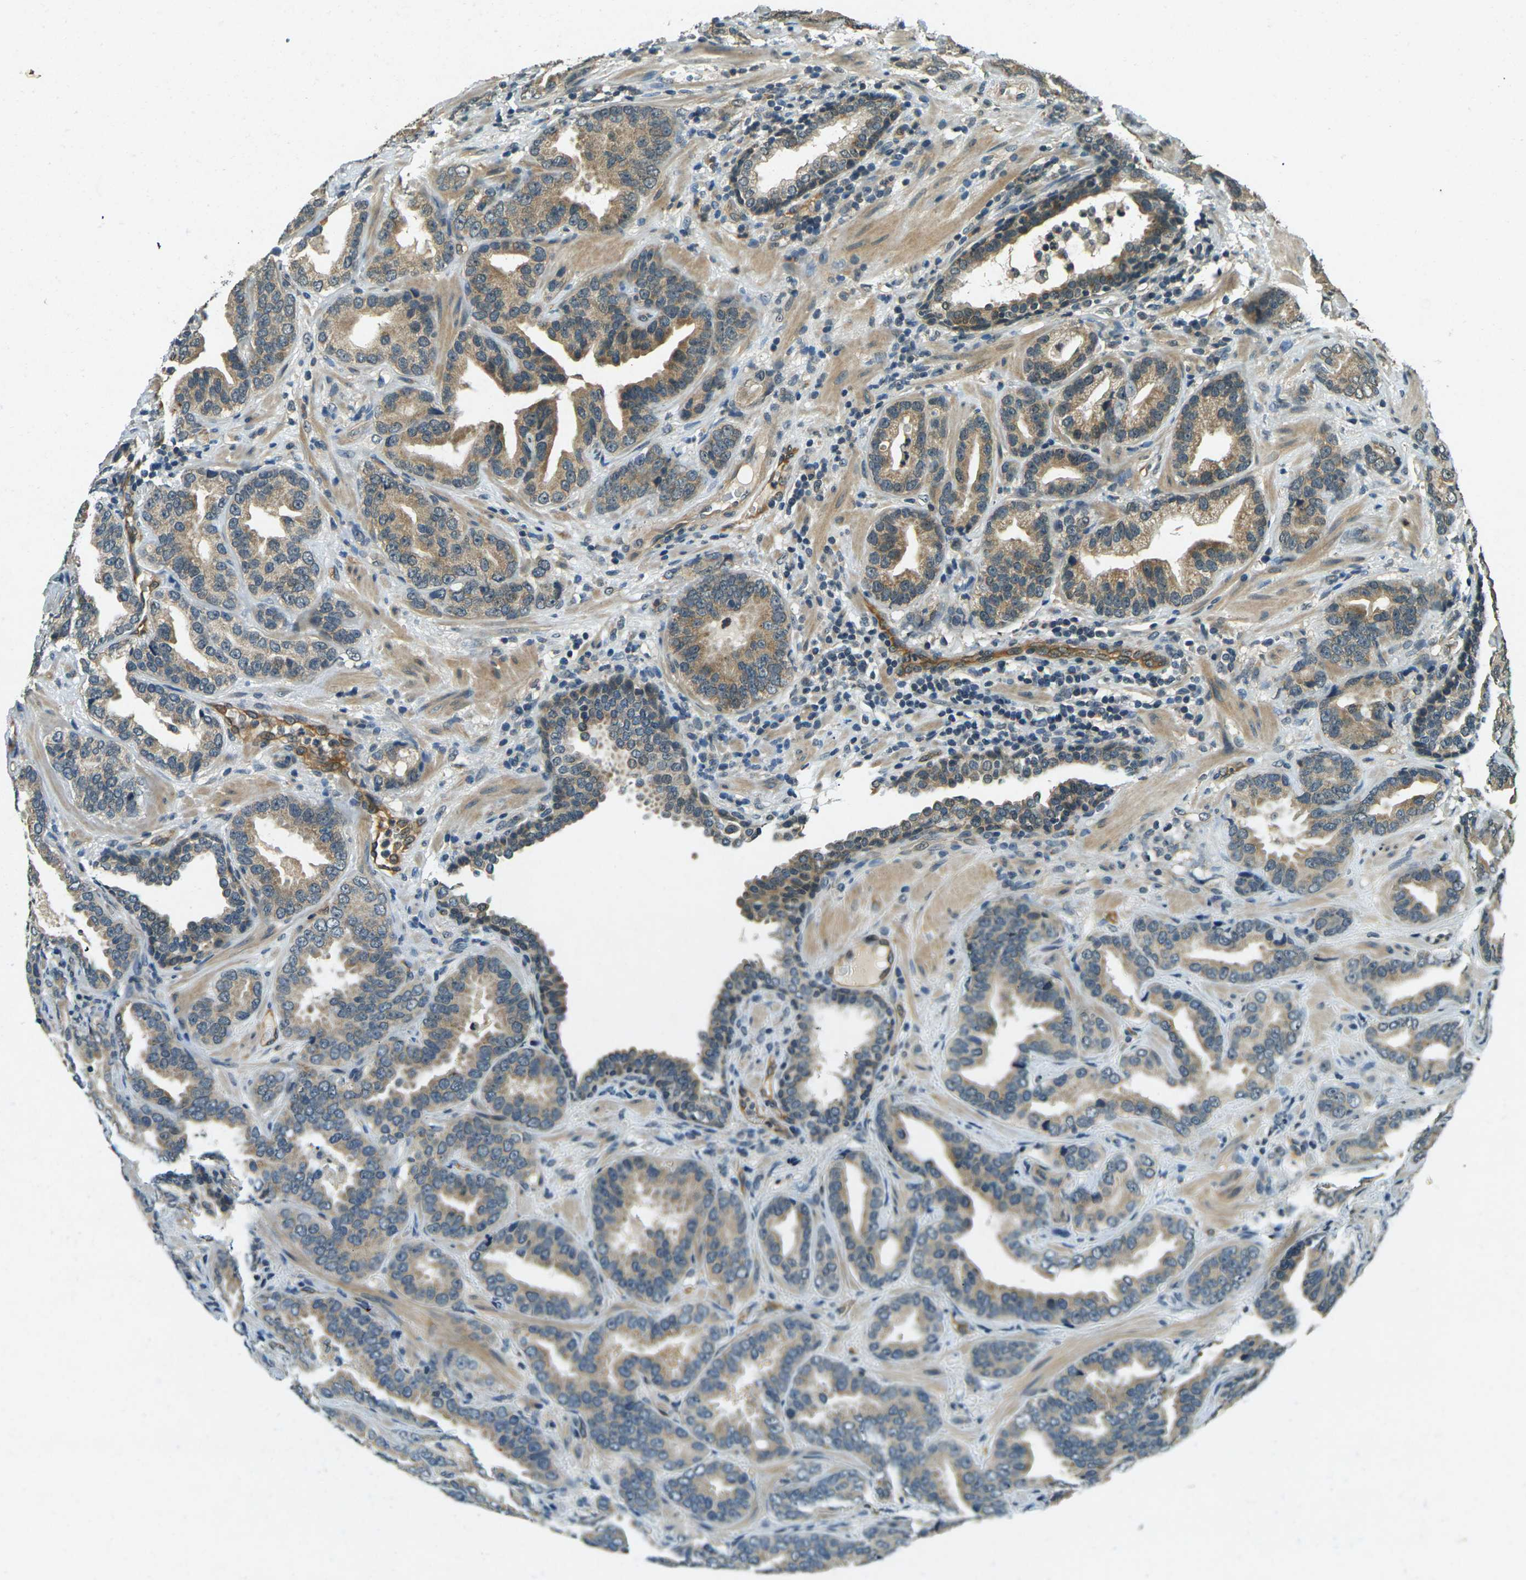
{"staining": {"intensity": "moderate", "quantity": ">75%", "location": "cytoplasmic/membranous"}, "tissue": "prostate cancer", "cell_type": "Tumor cells", "image_type": "cancer", "snomed": [{"axis": "morphology", "description": "Adenocarcinoma, Low grade"}, {"axis": "topography", "description": "Prostate"}], "caption": "Human prostate adenocarcinoma (low-grade) stained with a brown dye reveals moderate cytoplasmic/membranous positive staining in approximately >75% of tumor cells.", "gene": "PDE2A", "patient": {"sex": "male", "age": 59}}